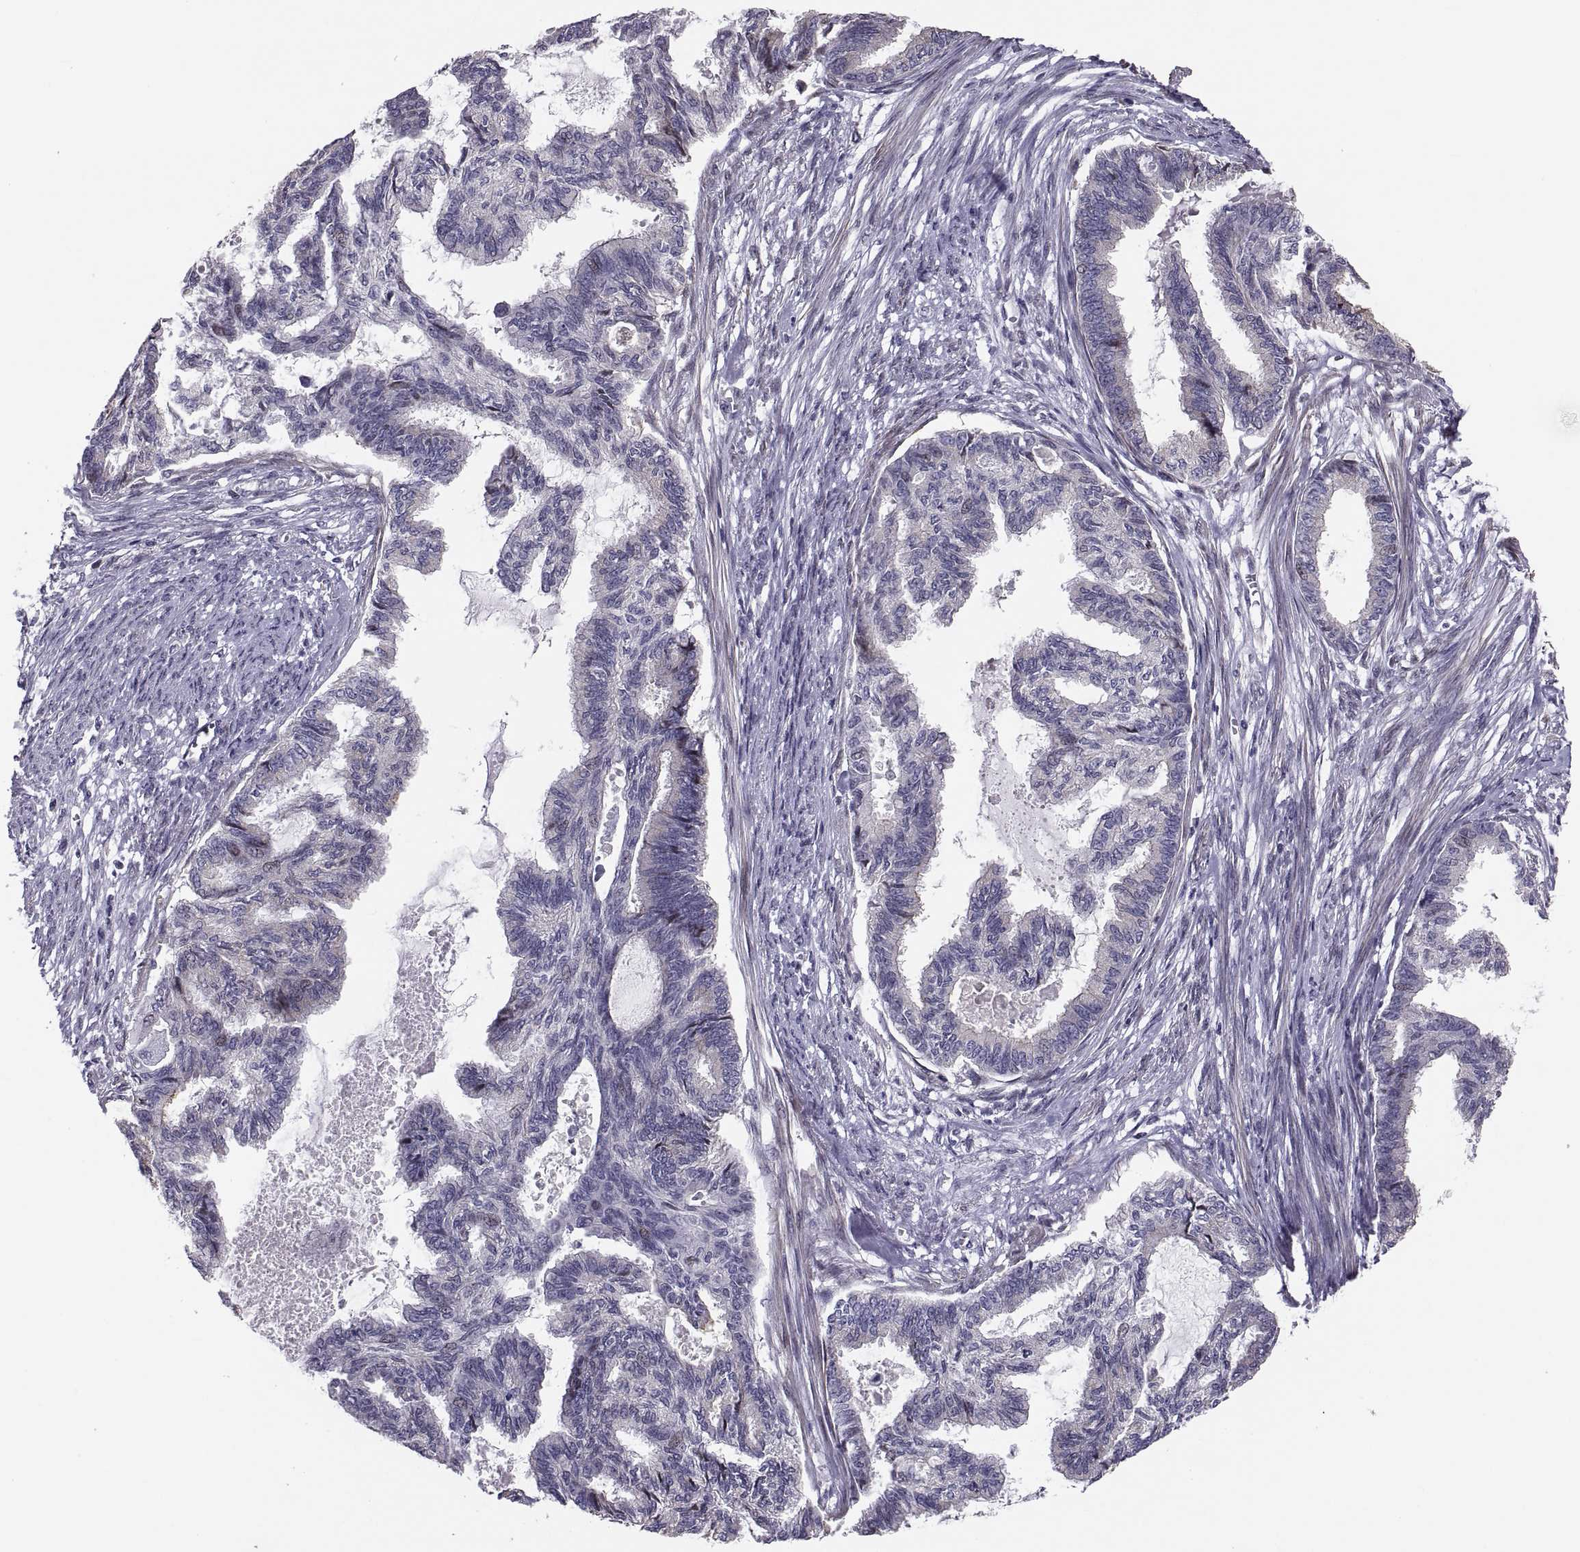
{"staining": {"intensity": "moderate", "quantity": "<25%", "location": "cytoplasmic/membranous"}, "tissue": "endometrial cancer", "cell_type": "Tumor cells", "image_type": "cancer", "snomed": [{"axis": "morphology", "description": "Adenocarcinoma, NOS"}, {"axis": "topography", "description": "Endometrium"}], "caption": "IHC (DAB (3,3'-diaminobenzidine)) staining of endometrial adenocarcinoma shows moderate cytoplasmic/membranous protein positivity in about <25% of tumor cells.", "gene": "ANO1", "patient": {"sex": "female", "age": 86}}